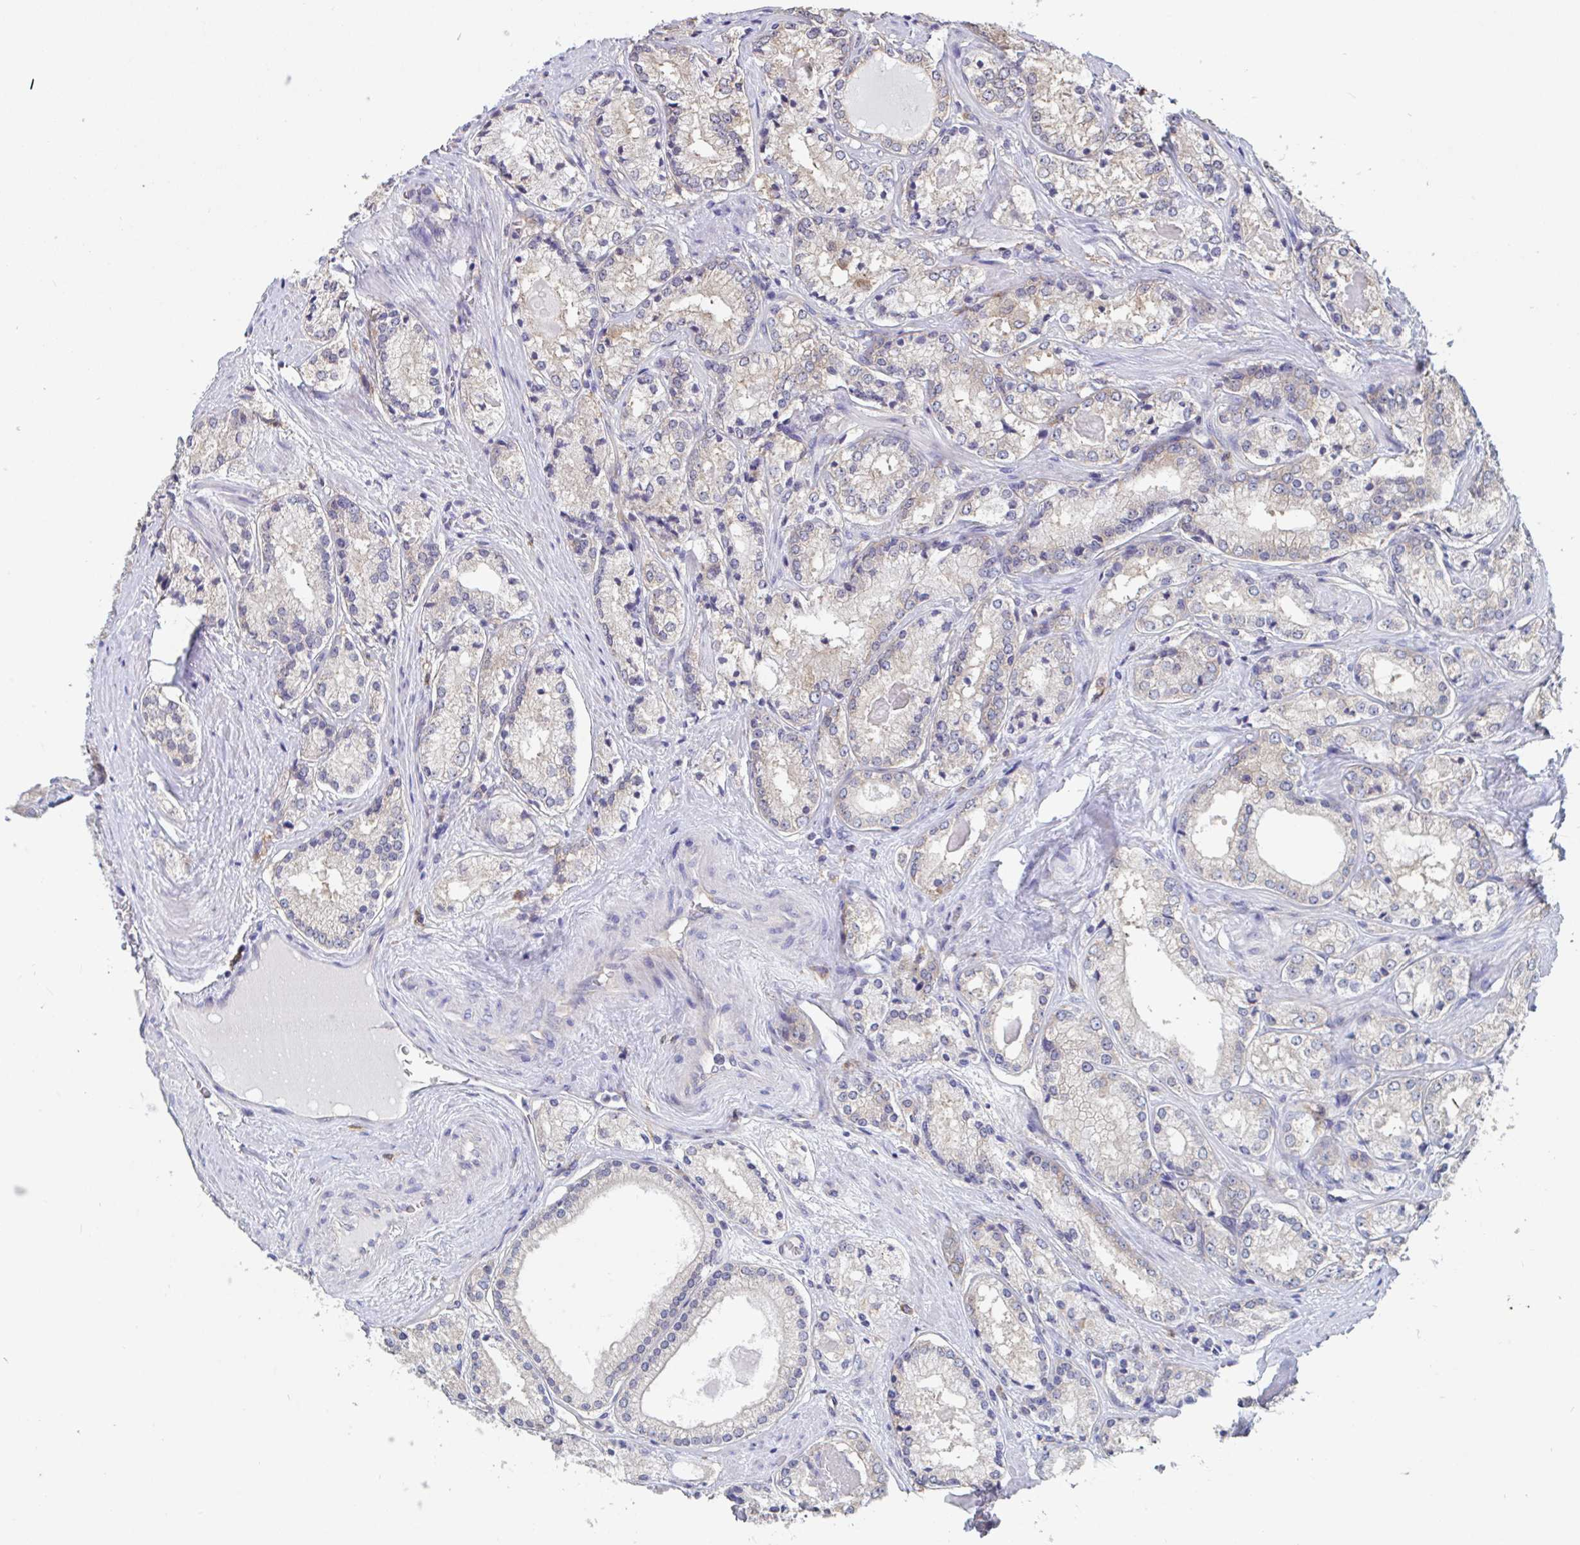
{"staining": {"intensity": "negative", "quantity": "none", "location": "none"}, "tissue": "prostate cancer", "cell_type": "Tumor cells", "image_type": "cancer", "snomed": [{"axis": "morphology", "description": "Adenocarcinoma, NOS"}, {"axis": "morphology", "description": "Adenocarcinoma, Low grade"}, {"axis": "topography", "description": "Prostate"}], "caption": "IHC image of neoplastic tissue: human prostate cancer (adenocarcinoma (low-grade)) stained with DAB reveals no significant protein positivity in tumor cells.", "gene": "SNX8", "patient": {"sex": "male", "age": 68}}